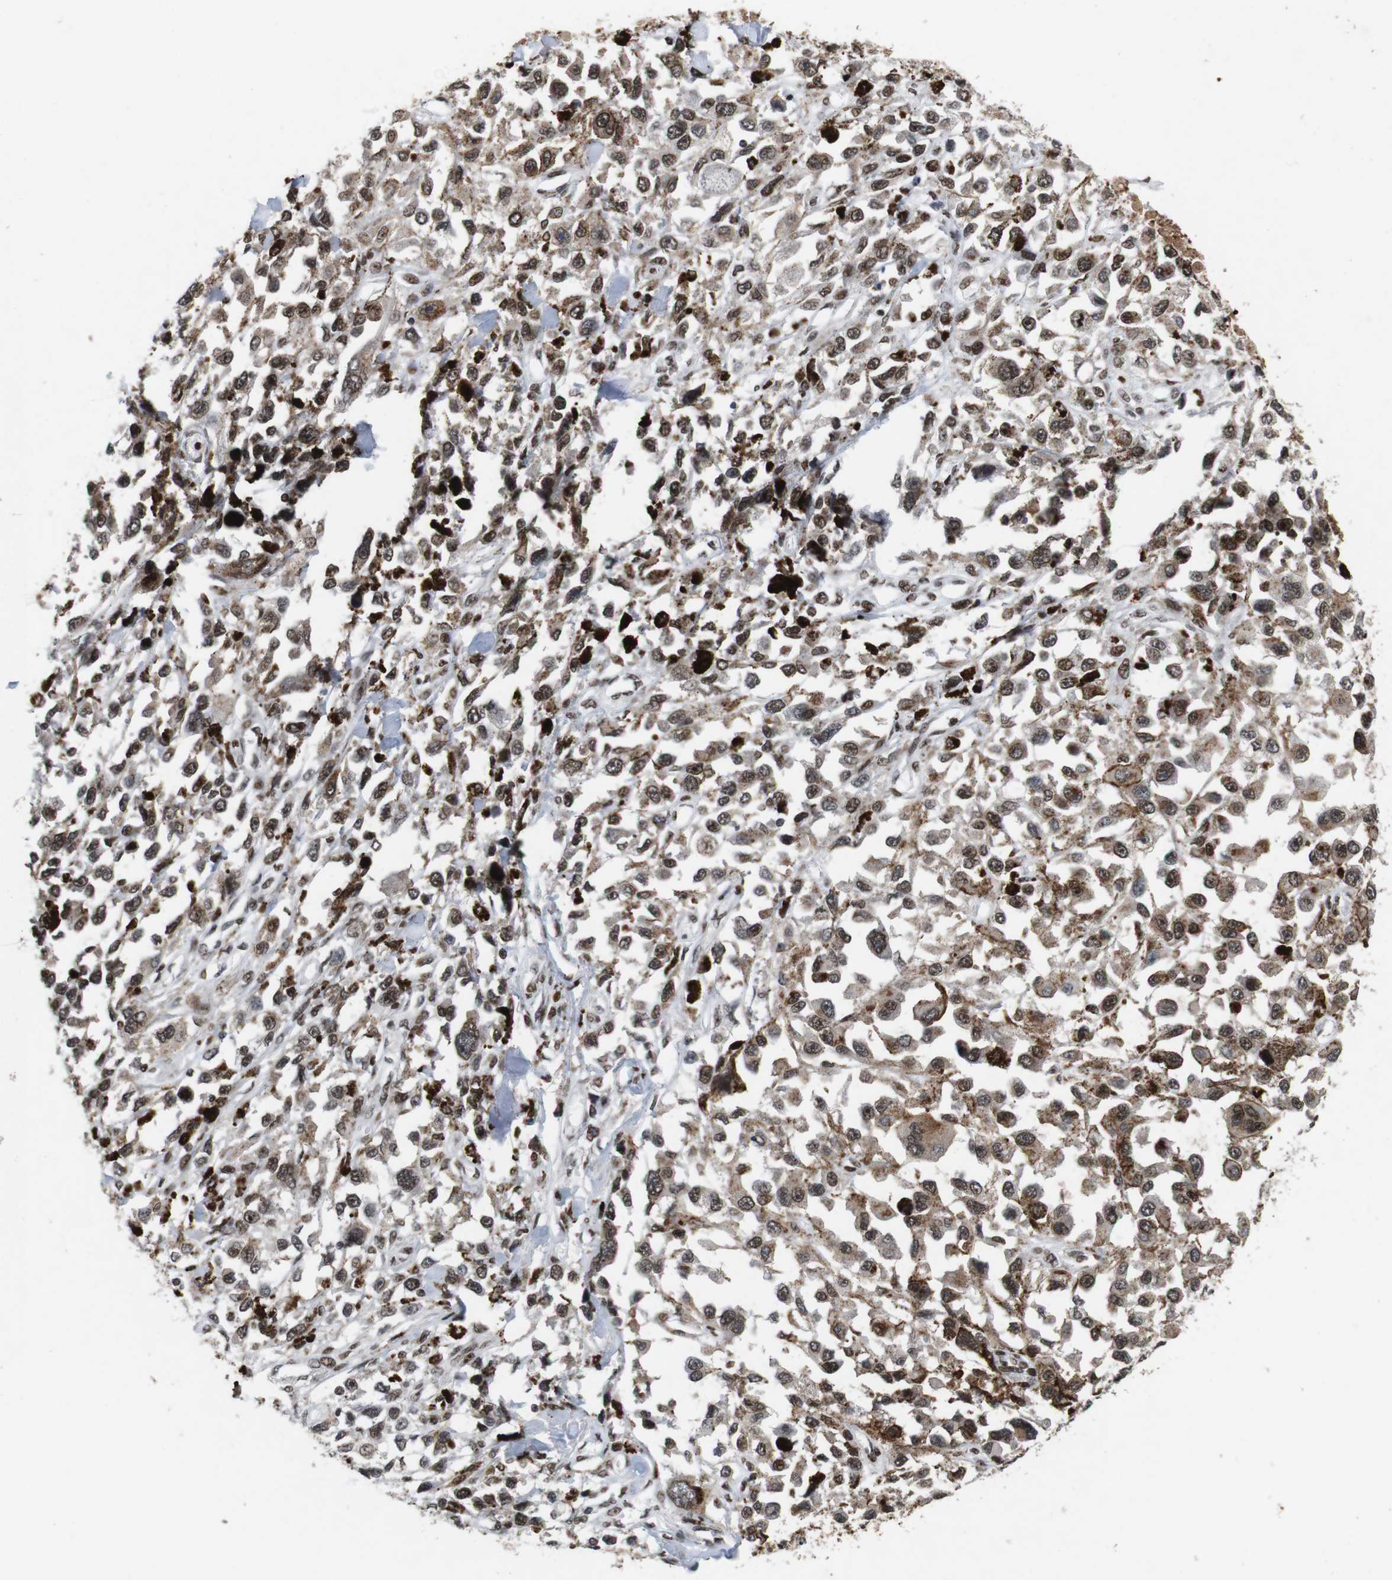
{"staining": {"intensity": "moderate", "quantity": ">75%", "location": "nuclear"}, "tissue": "melanoma", "cell_type": "Tumor cells", "image_type": "cancer", "snomed": [{"axis": "morphology", "description": "Malignant melanoma, Metastatic site"}, {"axis": "topography", "description": "Lymph node"}], "caption": "Protein staining of melanoma tissue reveals moderate nuclear positivity in about >75% of tumor cells.", "gene": "MAGEH1", "patient": {"sex": "male", "age": 59}}